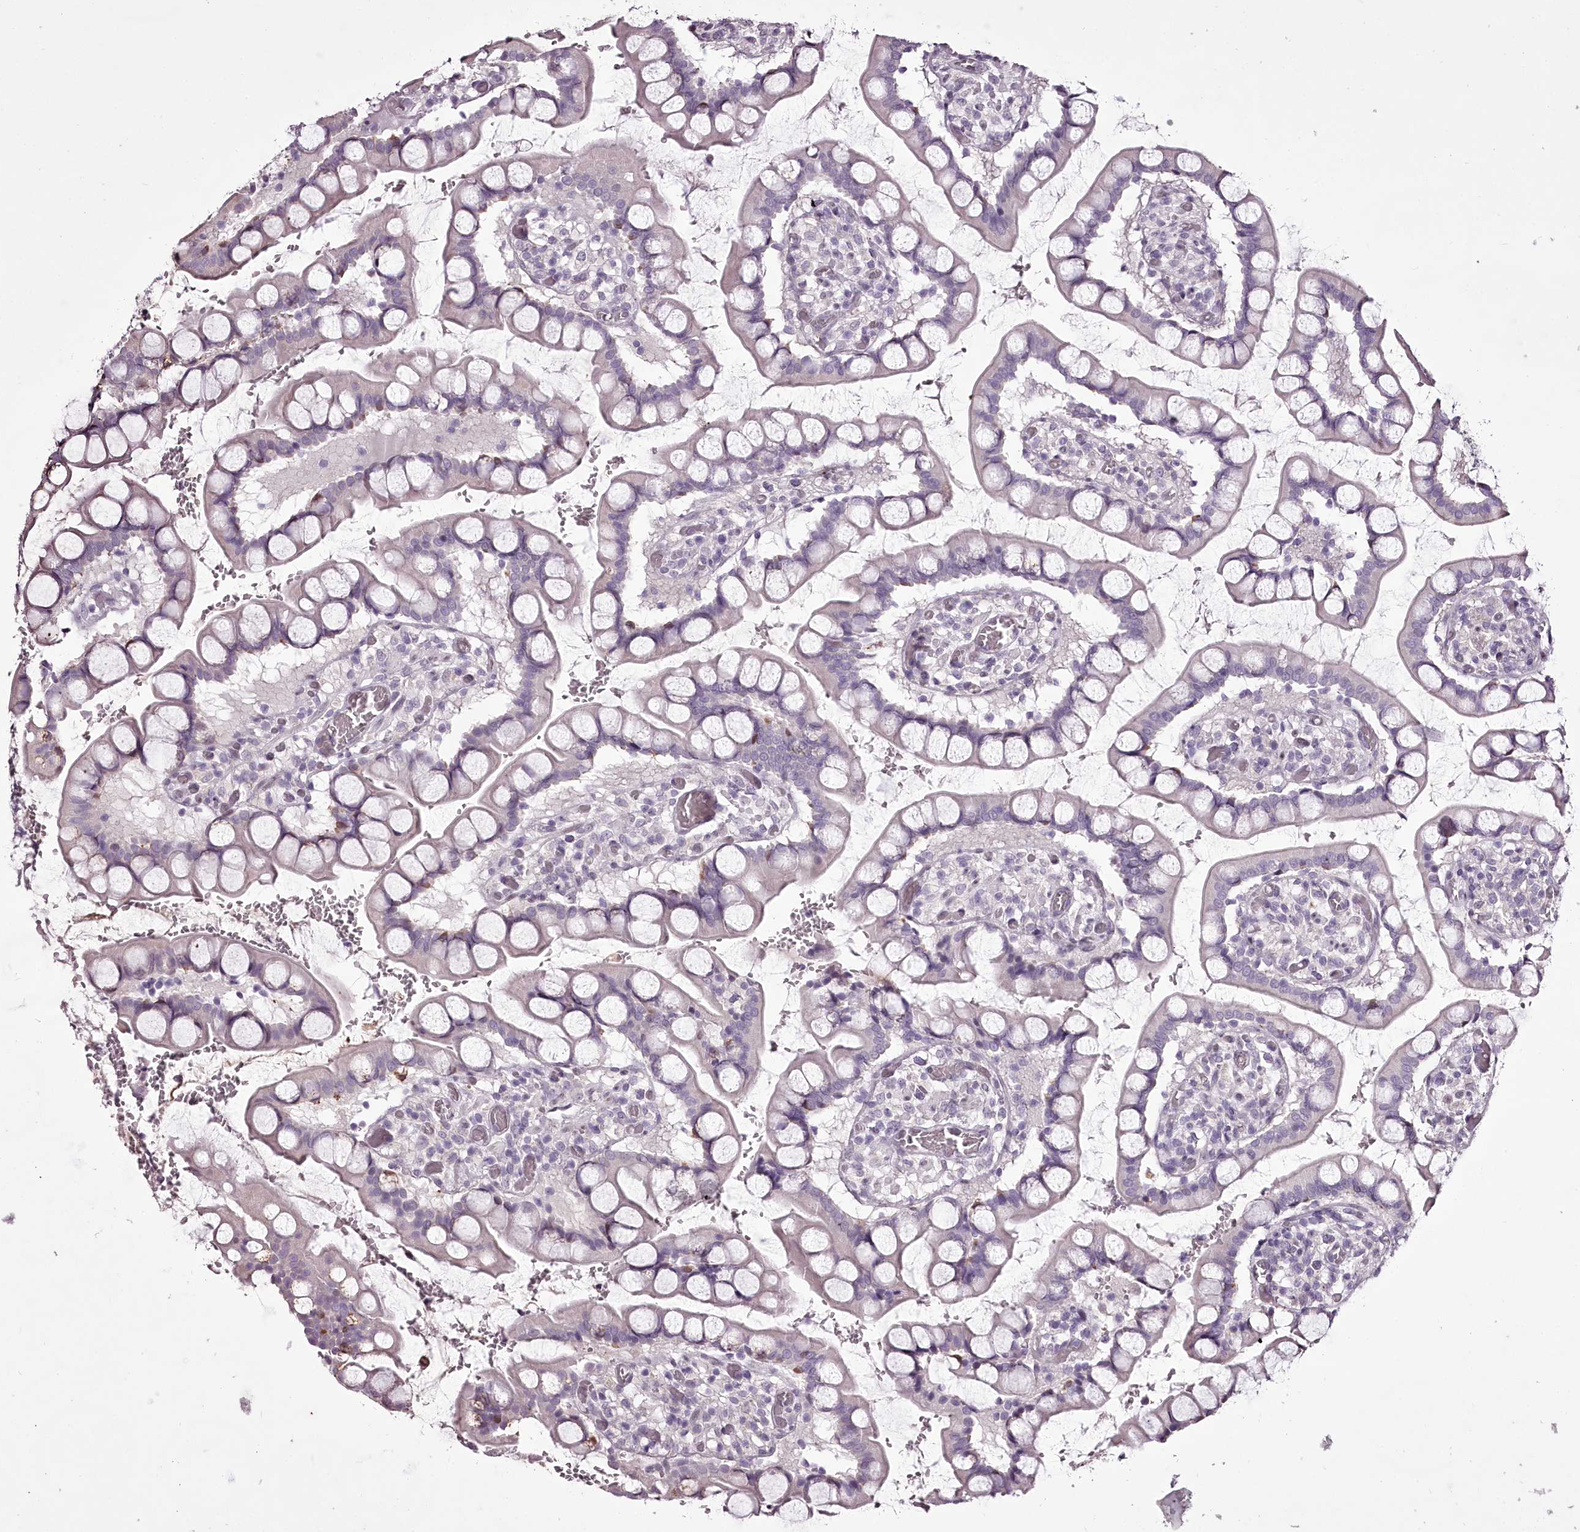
{"staining": {"intensity": "weak", "quantity": "<25%", "location": "cytoplasmic/membranous"}, "tissue": "small intestine", "cell_type": "Glandular cells", "image_type": "normal", "snomed": [{"axis": "morphology", "description": "Normal tissue, NOS"}, {"axis": "topography", "description": "Small intestine"}], "caption": "This image is of unremarkable small intestine stained with immunohistochemistry (IHC) to label a protein in brown with the nuclei are counter-stained blue. There is no staining in glandular cells. Brightfield microscopy of IHC stained with DAB (3,3'-diaminobenzidine) (brown) and hematoxylin (blue), captured at high magnification.", "gene": "C1orf56", "patient": {"sex": "male", "age": 52}}